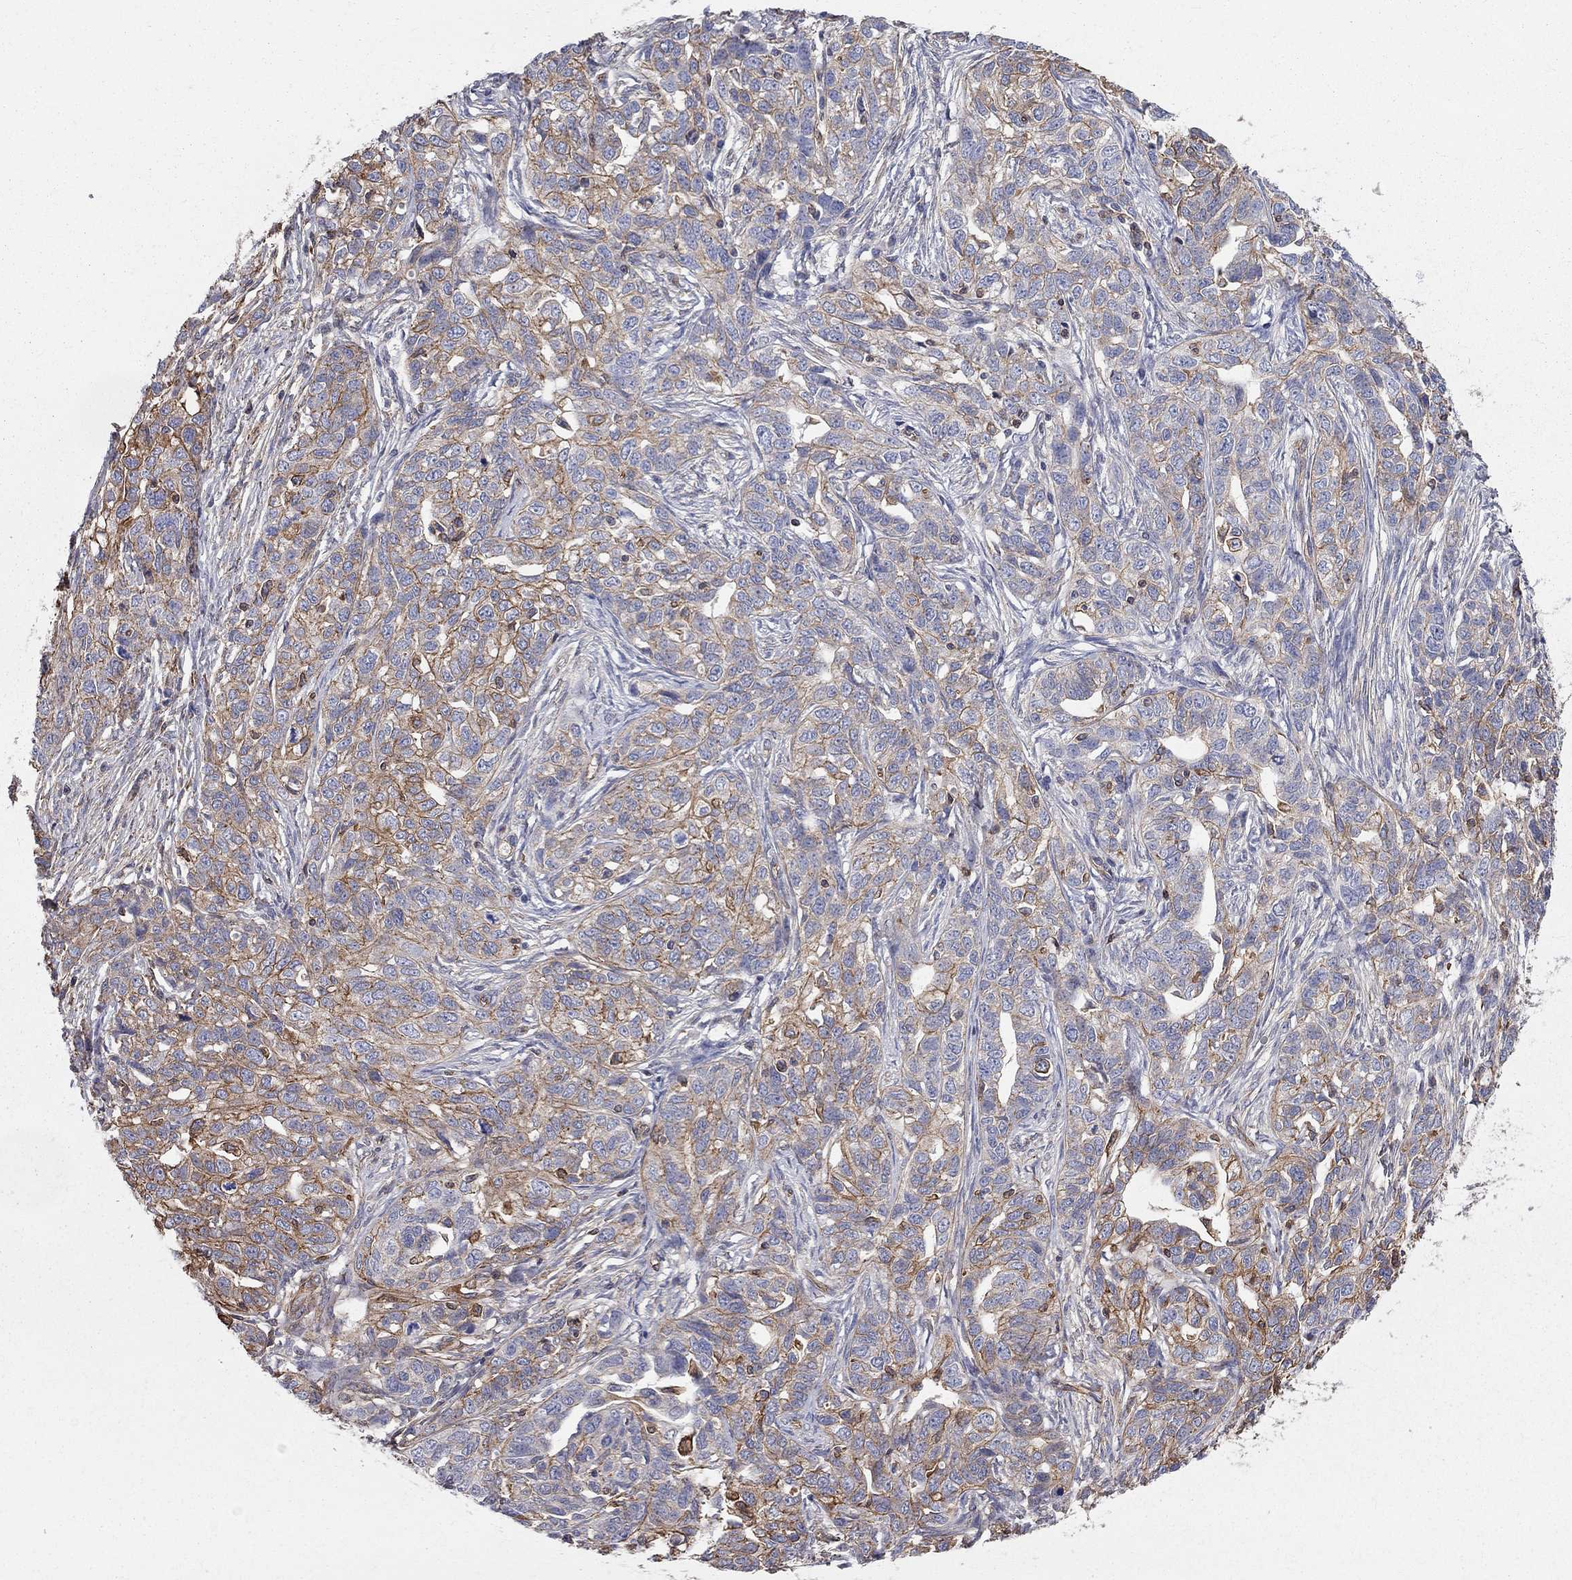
{"staining": {"intensity": "strong", "quantity": "<25%", "location": "cytoplasmic/membranous"}, "tissue": "ovarian cancer", "cell_type": "Tumor cells", "image_type": "cancer", "snomed": [{"axis": "morphology", "description": "Cystadenocarcinoma, serous, NOS"}, {"axis": "topography", "description": "Ovary"}], "caption": "Ovarian cancer (serous cystadenocarcinoma) stained with a brown dye reveals strong cytoplasmic/membranous positive staining in approximately <25% of tumor cells.", "gene": "BICDL2", "patient": {"sex": "female", "age": 71}}